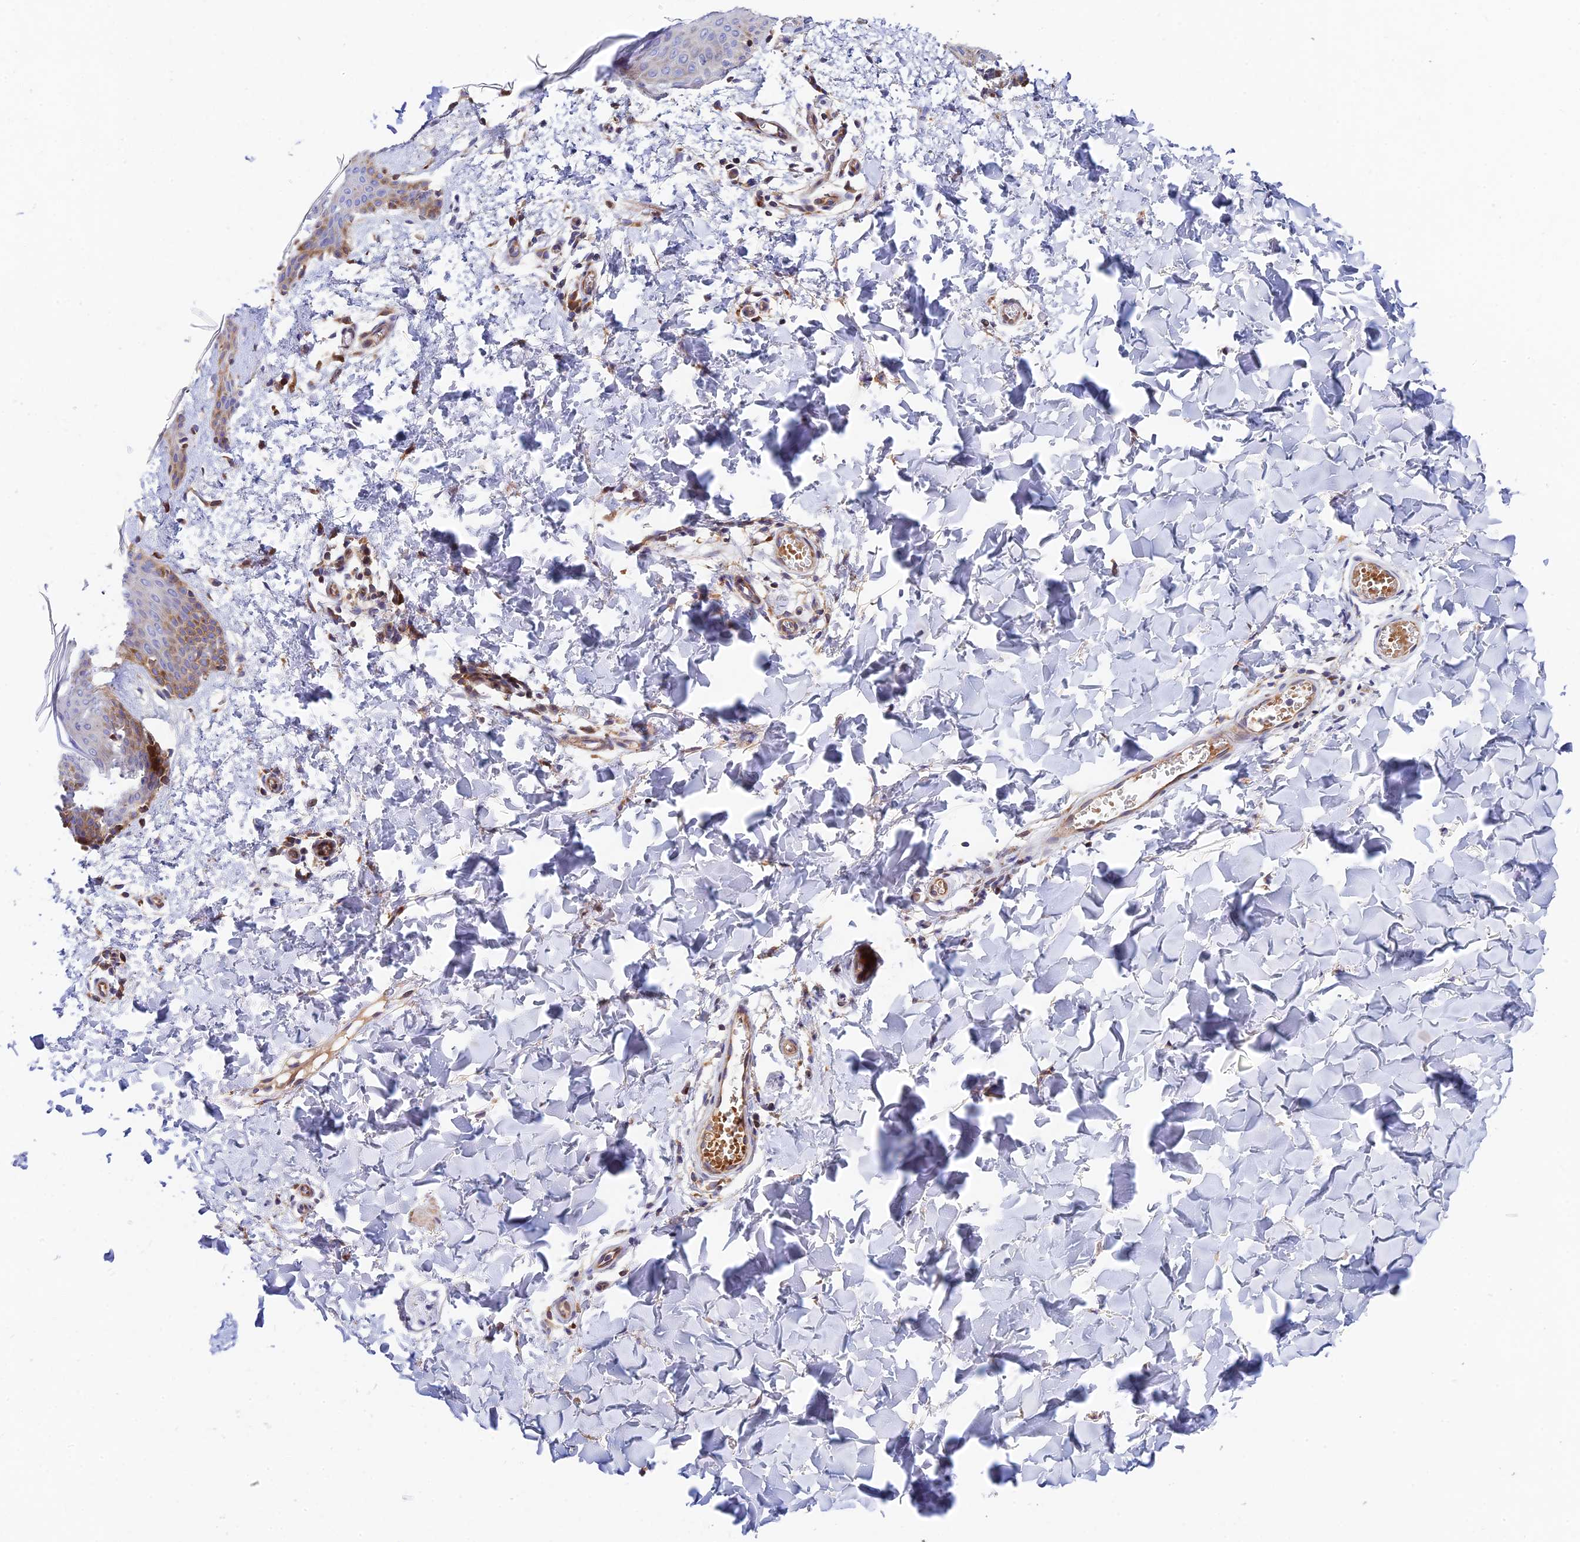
{"staining": {"intensity": "moderate", "quantity": ">75%", "location": "cytoplasmic/membranous"}, "tissue": "skin", "cell_type": "Fibroblasts", "image_type": "normal", "snomed": [{"axis": "morphology", "description": "Normal tissue, NOS"}, {"axis": "topography", "description": "Skin"}], "caption": "This is a micrograph of immunohistochemistry staining of unremarkable skin, which shows moderate expression in the cytoplasmic/membranous of fibroblasts.", "gene": "FUOM", "patient": {"sex": "male", "age": 36}}